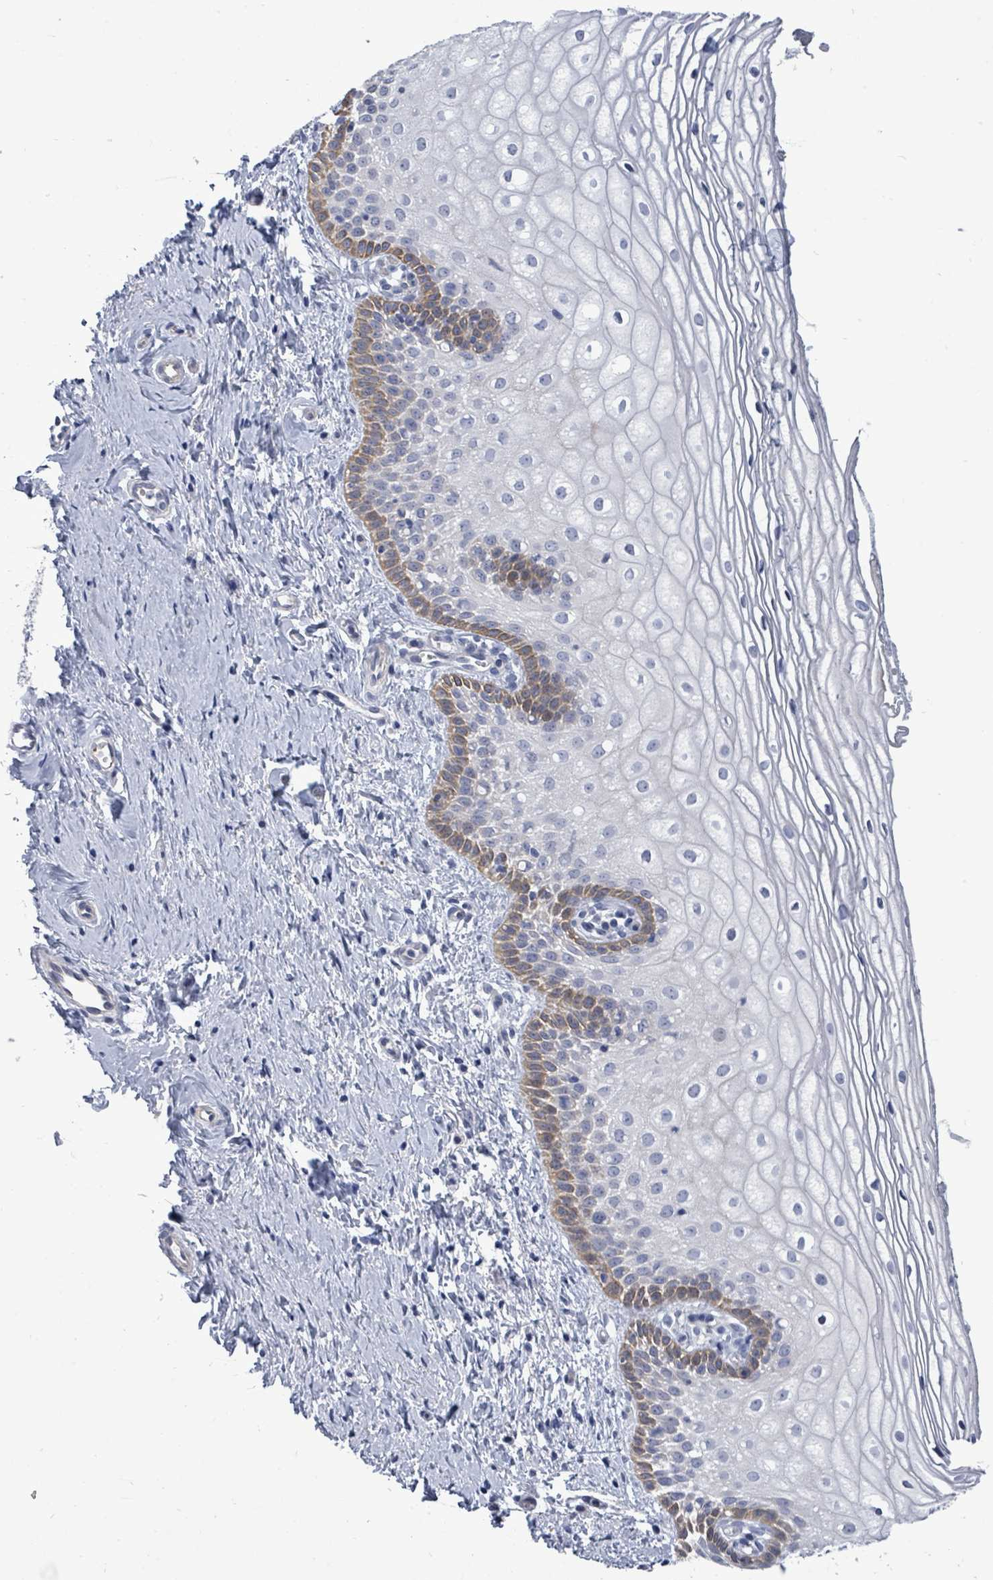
{"staining": {"intensity": "moderate", "quantity": "<25%", "location": "cytoplasmic/membranous"}, "tissue": "vagina", "cell_type": "Squamous epithelial cells", "image_type": "normal", "snomed": [{"axis": "morphology", "description": "Normal tissue, NOS"}, {"axis": "topography", "description": "Vagina"}], "caption": "Protein expression analysis of unremarkable human vagina reveals moderate cytoplasmic/membranous staining in approximately <25% of squamous epithelial cells.", "gene": "CT45A10", "patient": {"sex": "female", "age": 56}}